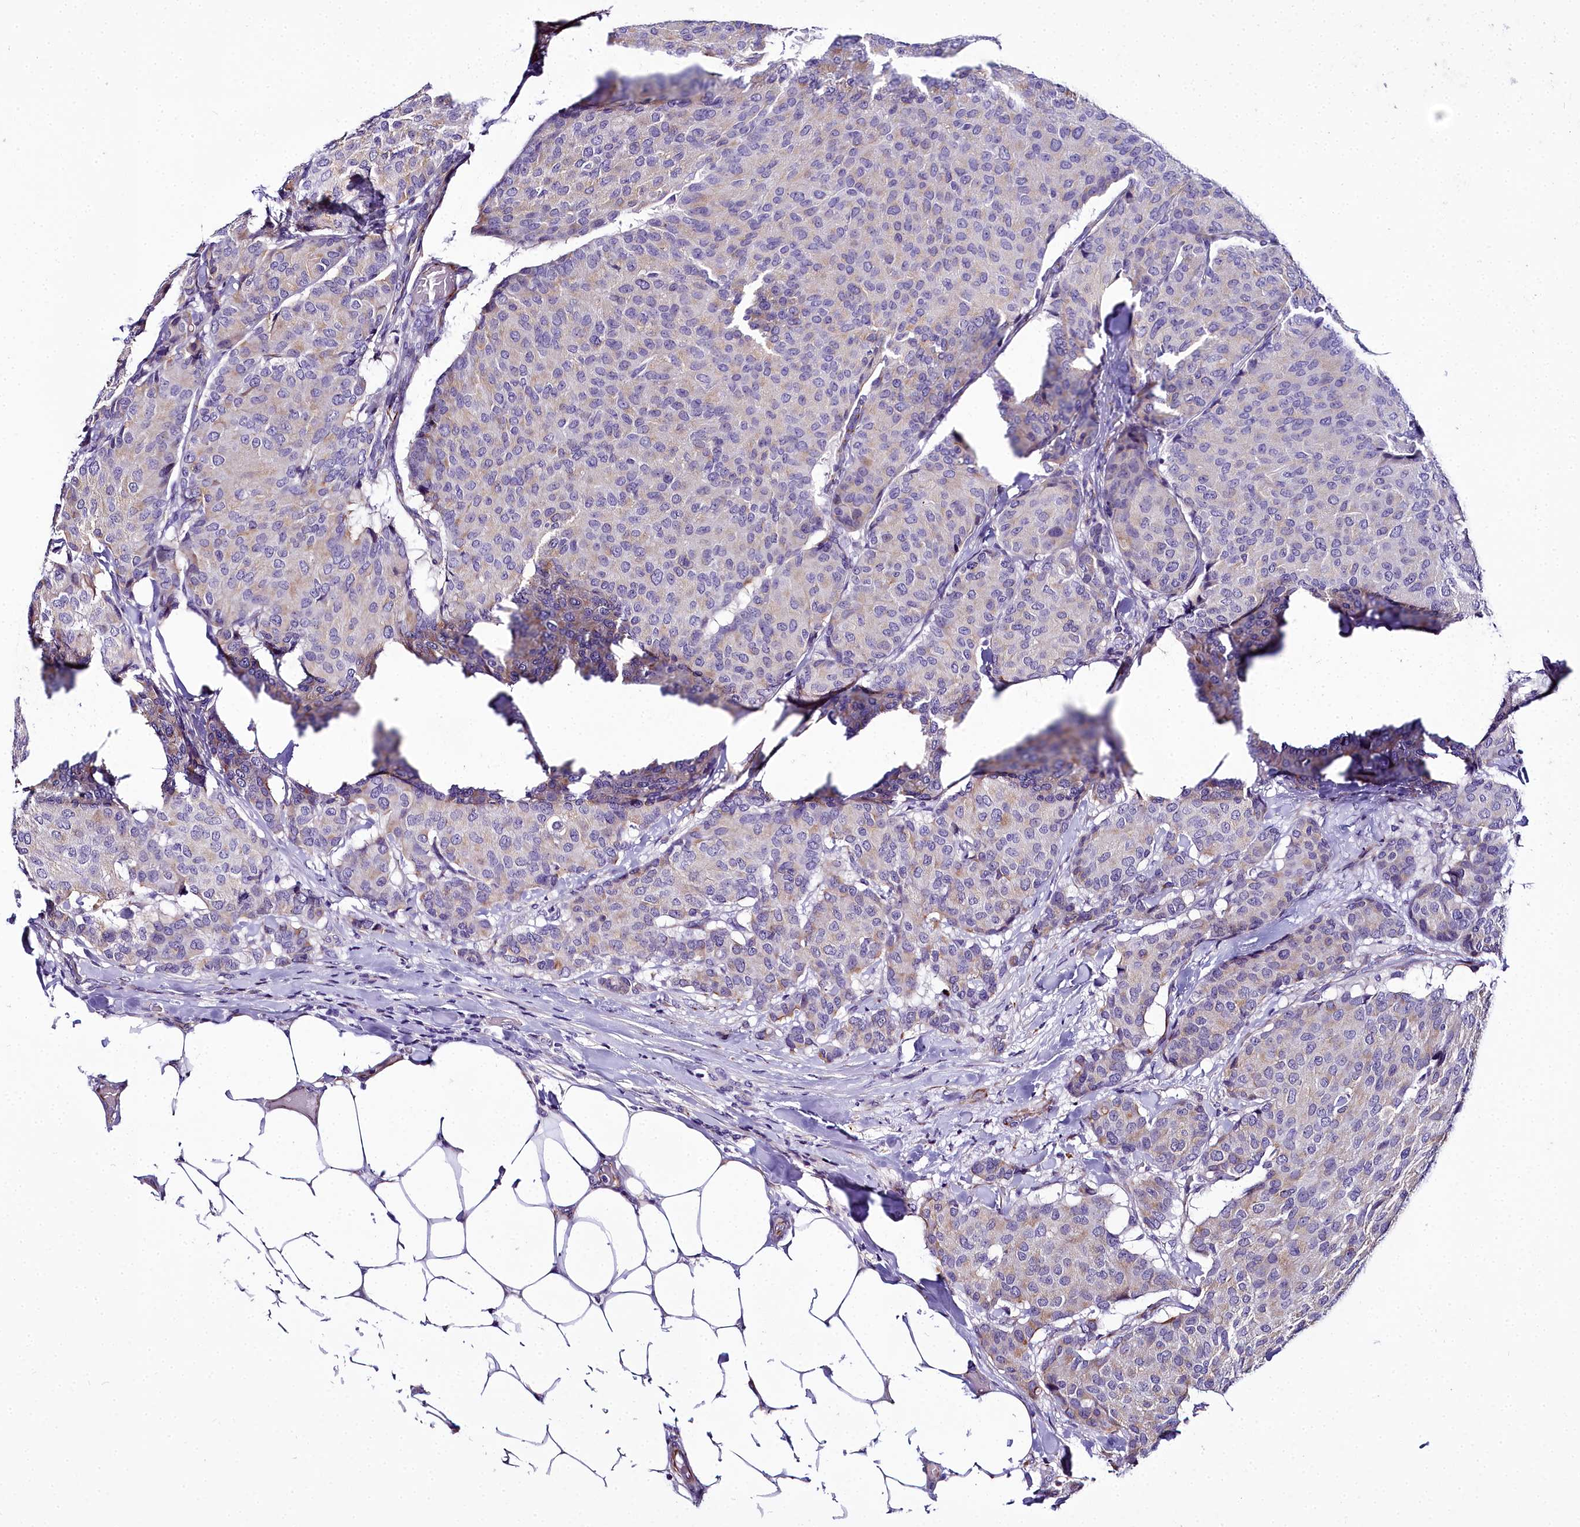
{"staining": {"intensity": "negative", "quantity": "none", "location": "none"}, "tissue": "breast cancer", "cell_type": "Tumor cells", "image_type": "cancer", "snomed": [{"axis": "morphology", "description": "Duct carcinoma"}, {"axis": "topography", "description": "Breast"}], "caption": "Breast infiltrating ductal carcinoma was stained to show a protein in brown. There is no significant positivity in tumor cells.", "gene": "TIMM22", "patient": {"sex": "female", "age": 75}}